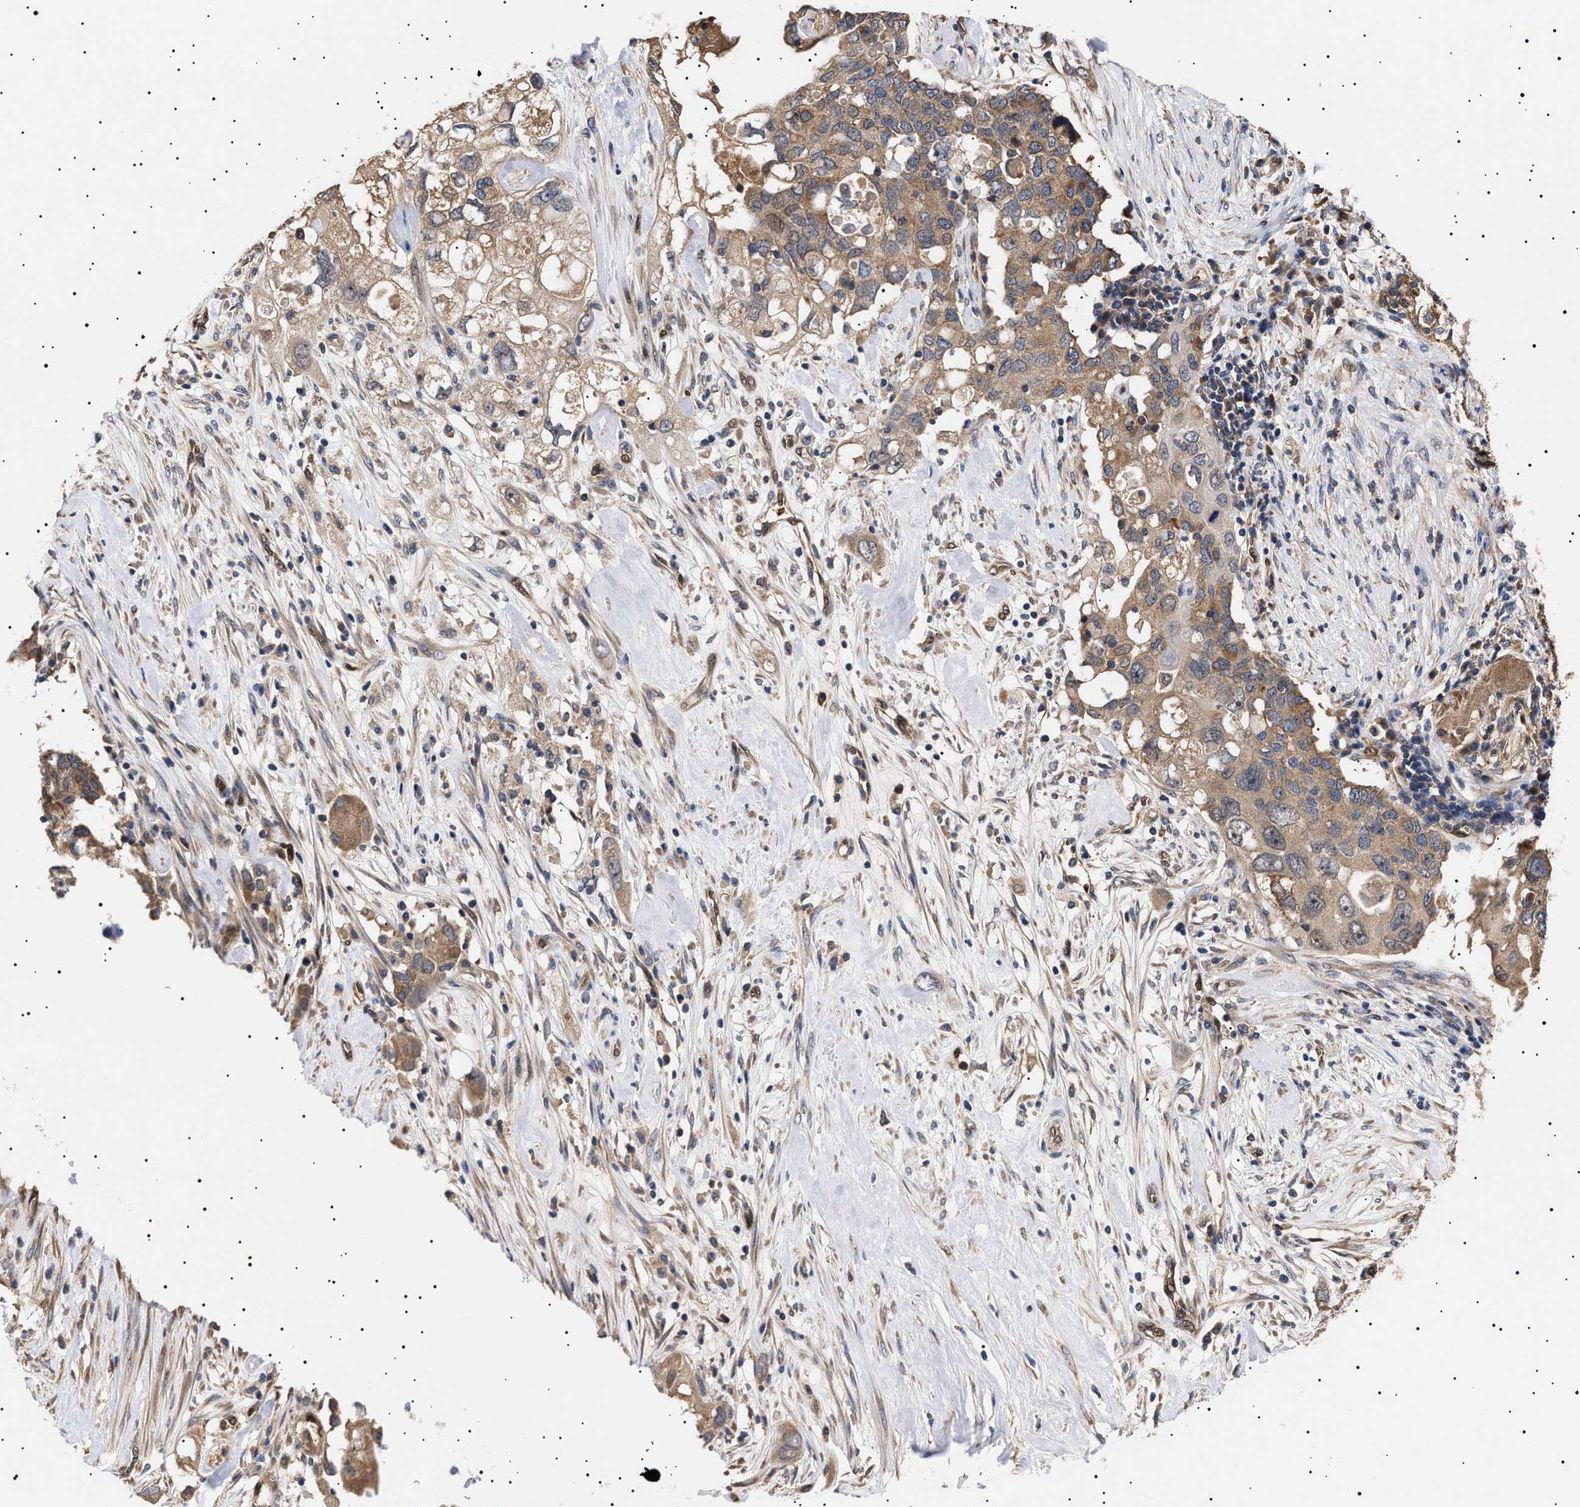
{"staining": {"intensity": "moderate", "quantity": ">75%", "location": "cytoplasmic/membranous"}, "tissue": "pancreatic cancer", "cell_type": "Tumor cells", "image_type": "cancer", "snomed": [{"axis": "morphology", "description": "Adenocarcinoma, NOS"}, {"axis": "topography", "description": "Pancreas"}], "caption": "Pancreatic cancer stained with a protein marker reveals moderate staining in tumor cells.", "gene": "KRBA1", "patient": {"sex": "female", "age": 56}}